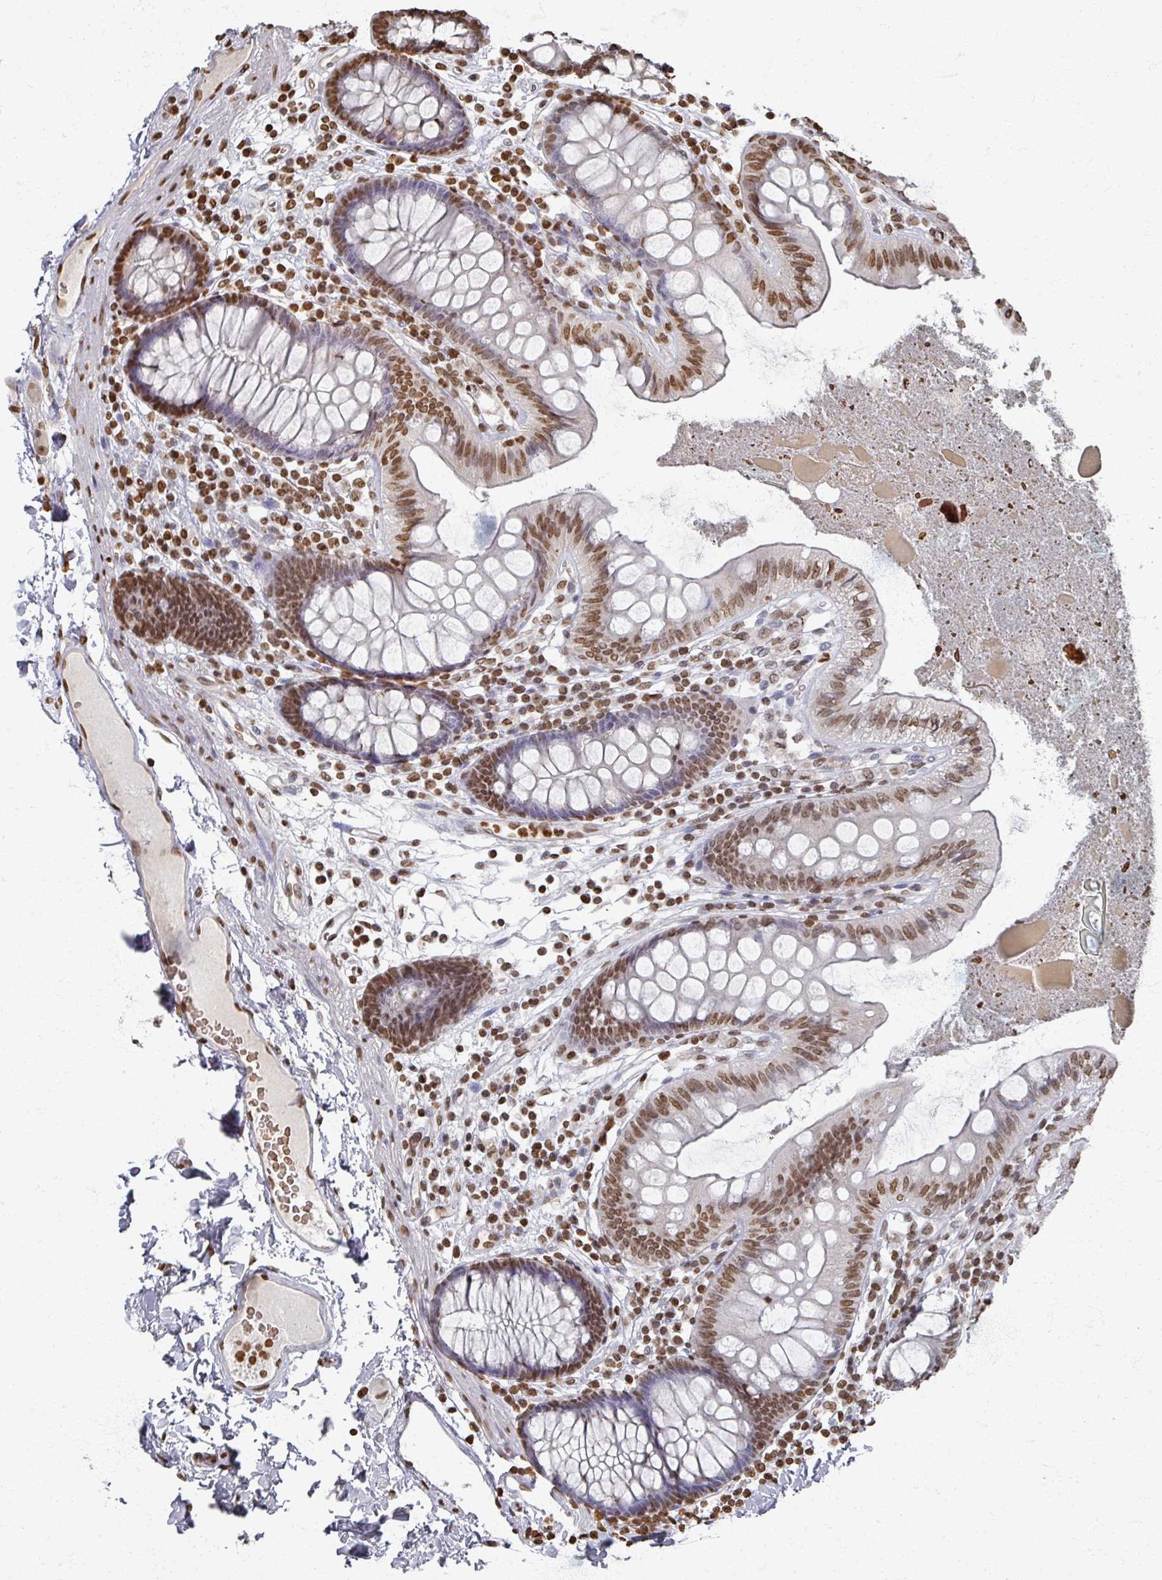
{"staining": {"intensity": "moderate", "quantity": "25%-75%", "location": "nuclear"}, "tissue": "colon", "cell_type": "Endothelial cells", "image_type": "normal", "snomed": [{"axis": "morphology", "description": "Normal tissue, NOS"}, {"axis": "topography", "description": "Colon"}], "caption": "Endothelial cells demonstrate medium levels of moderate nuclear staining in approximately 25%-75% of cells in benign colon. (IHC, brightfield microscopy, high magnification).", "gene": "DCUN1D5", "patient": {"sex": "male", "age": 84}}